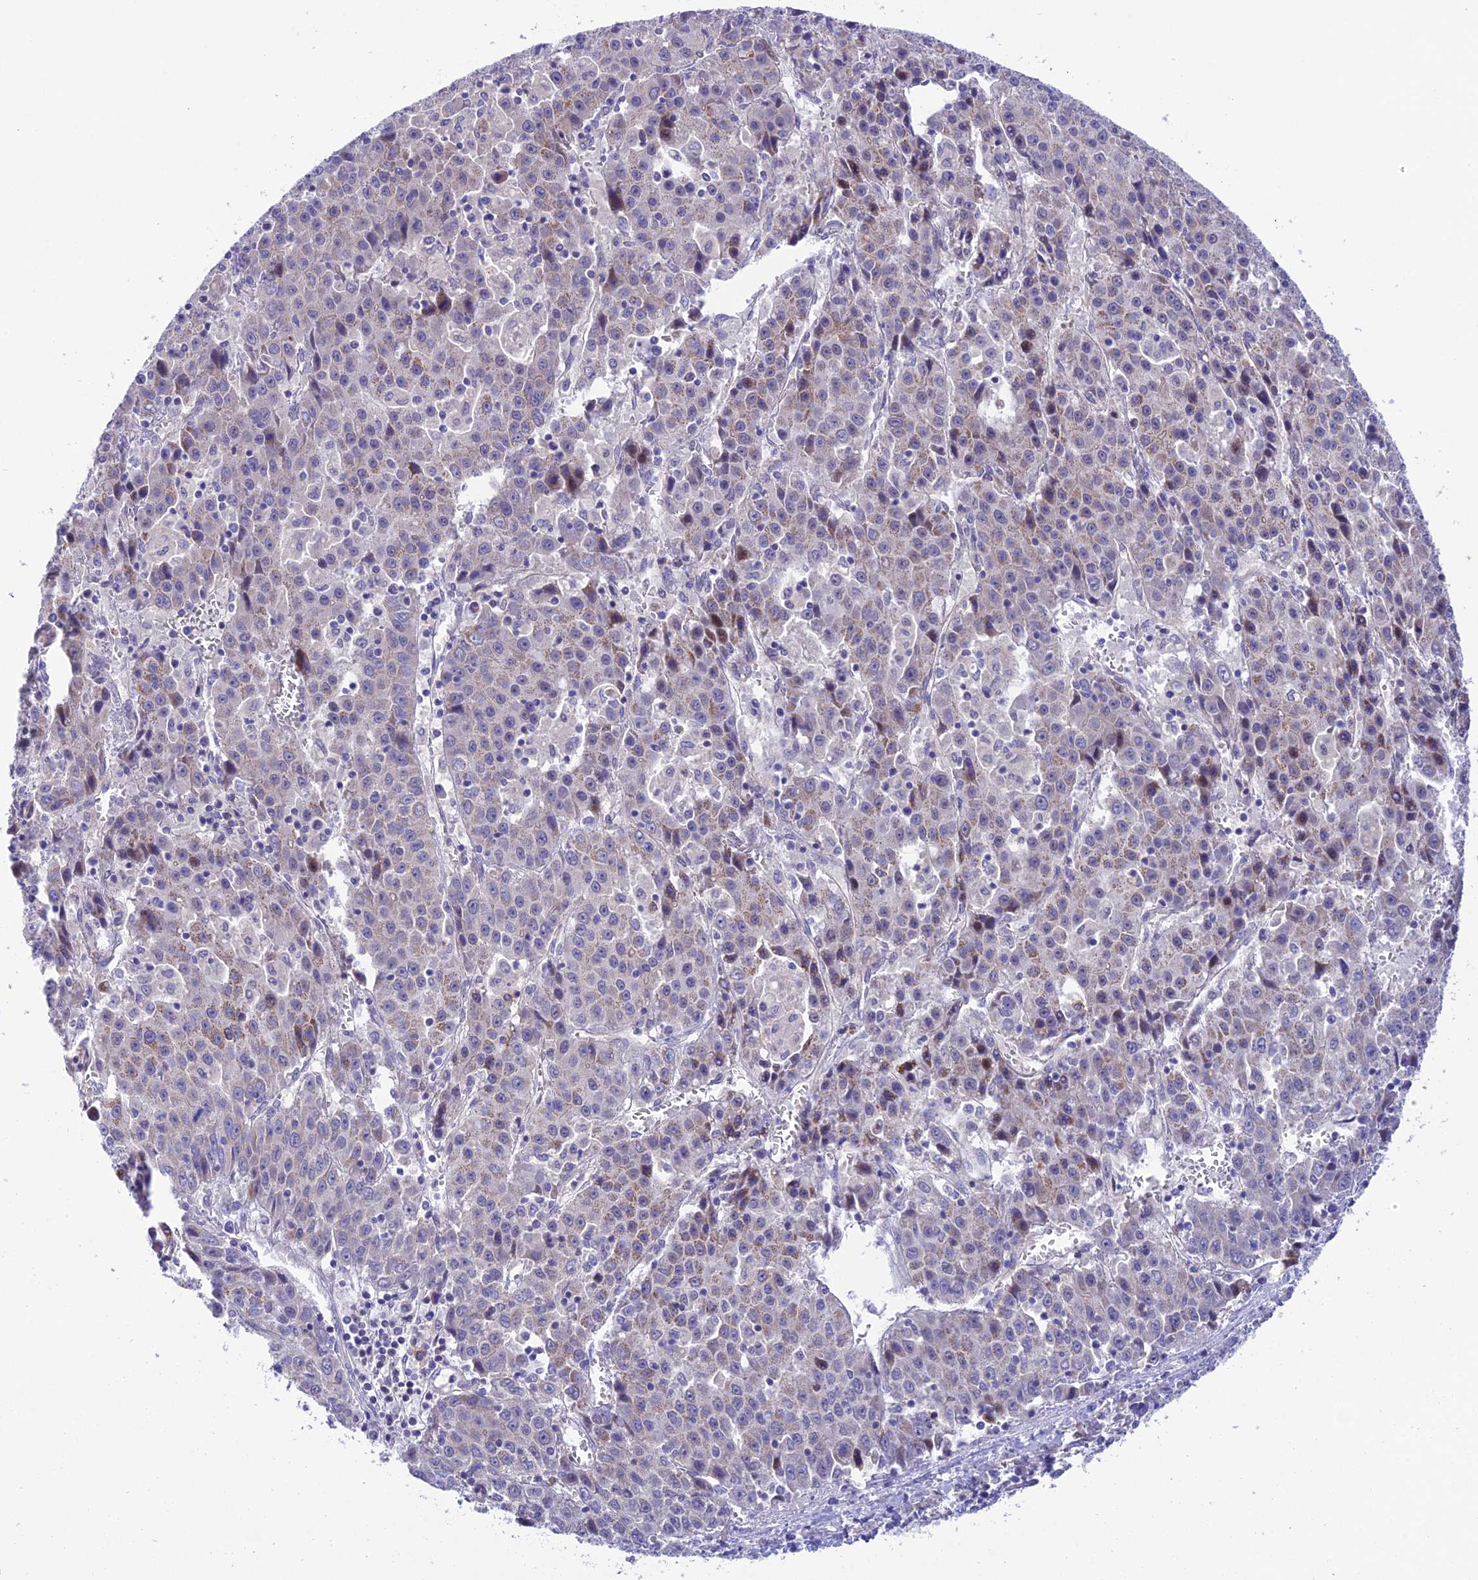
{"staining": {"intensity": "weak", "quantity": "<25%", "location": "cytoplasmic/membranous,nuclear"}, "tissue": "liver cancer", "cell_type": "Tumor cells", "image_type": "cancer", "snomed": [{"axis": "morphology", "description": "Carcinoma, Hepatocellular, NOS"}, {"axis": "topography", "description": "Liver"}], "caption": "Photomicrograph shows no protein expression in tumor cells of liver cancer tissue.", "gene": "TRIM43B", "patient": {"sex": "female", "age": 53}}